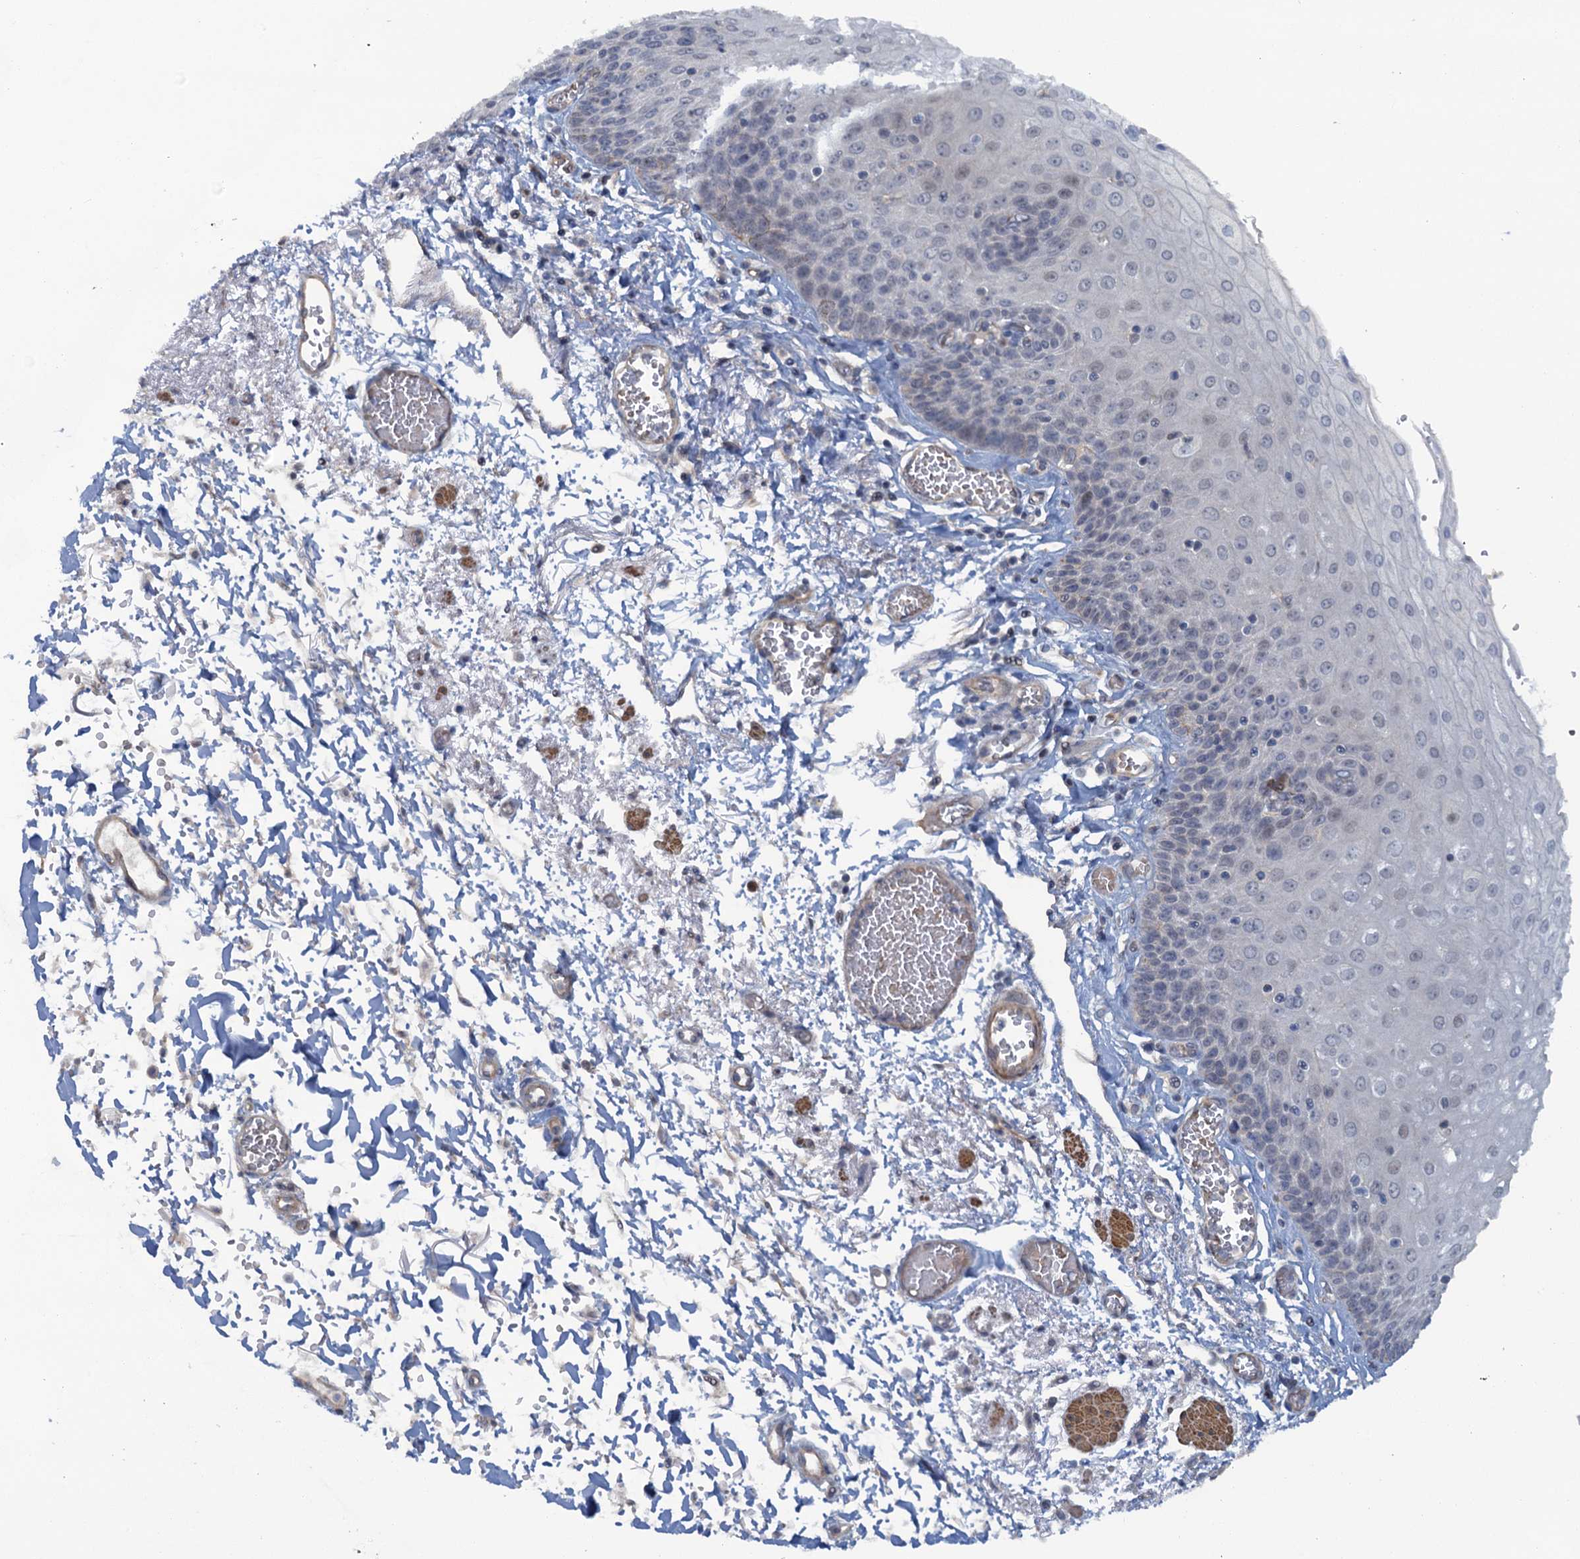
{"staining": {"intensity": "negative", "quantity": "none", "location": "none"}, "tissue": "esophagus", "cell_type": "Squamous epithelial cells", "image_type": "normal", "snomed": [{"axis": "morphology", "description": "Normal tissue, NOS"}, {"axis": "topography", "description": "Esophagus"}], "caption": "High power microscopy photomicrograph of an IHC photomicrograph of benign esophagus, revealing no significant positivity in squamous epithelial cells.", "gene": "MYO16", "patient": {"sex": "male", "age": 81}}